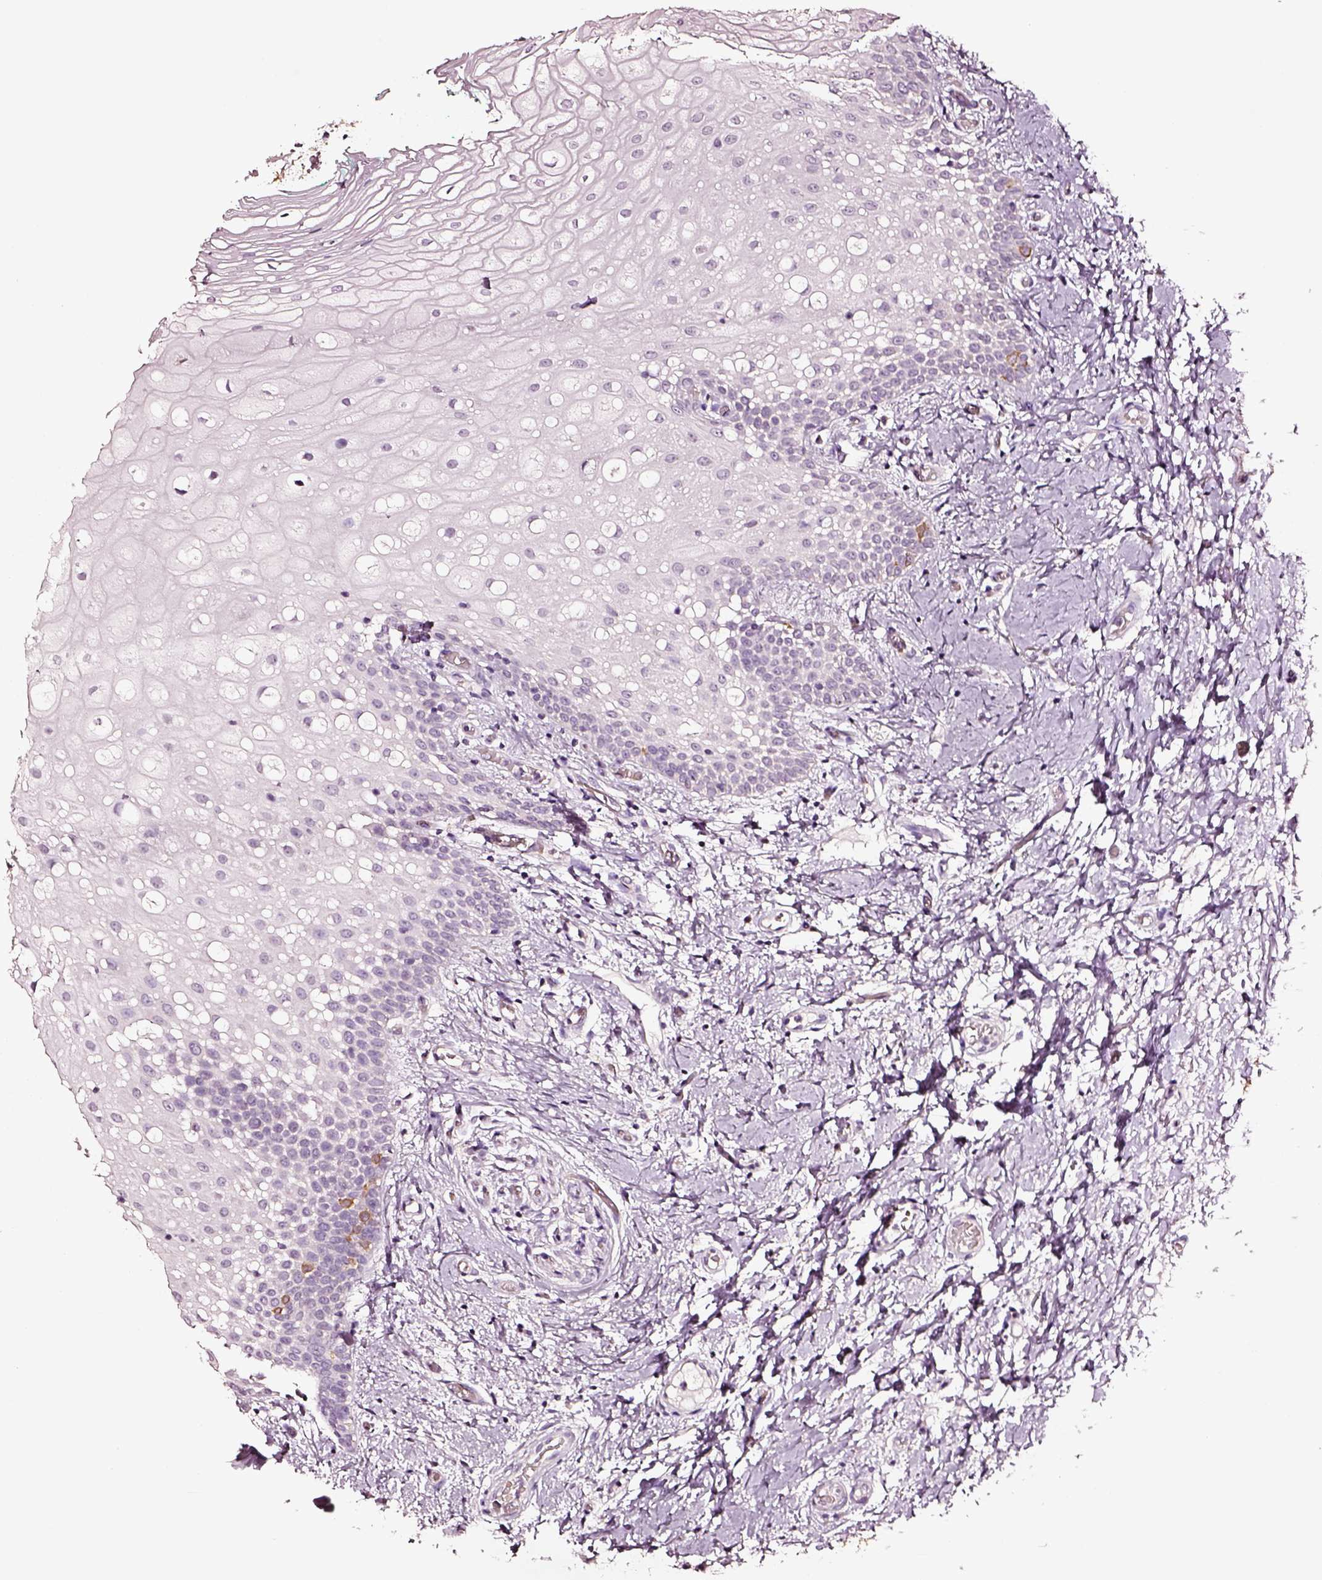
{"staining": {"intensity": "negative", "quantity": "none", "location": "none"}, "tissue": "oral mucosa", "cell_type": "Squamous epithelial cells", "image_type": "normal", "snomed": [{"axis": "morphology", "description": "Normal tissue, NOS"}, {"axis": "topography", "description": "Oral tissue"}], "caption": "Immunohistochemistry (IHC) photomicrograph of benign oral mucosa: human oral mucosa stained with DAB demonstrates no significant protein expression in squamous epithelial cells.", "gene": "AADAT", "patient": {"sex": "female", "age": 83}}